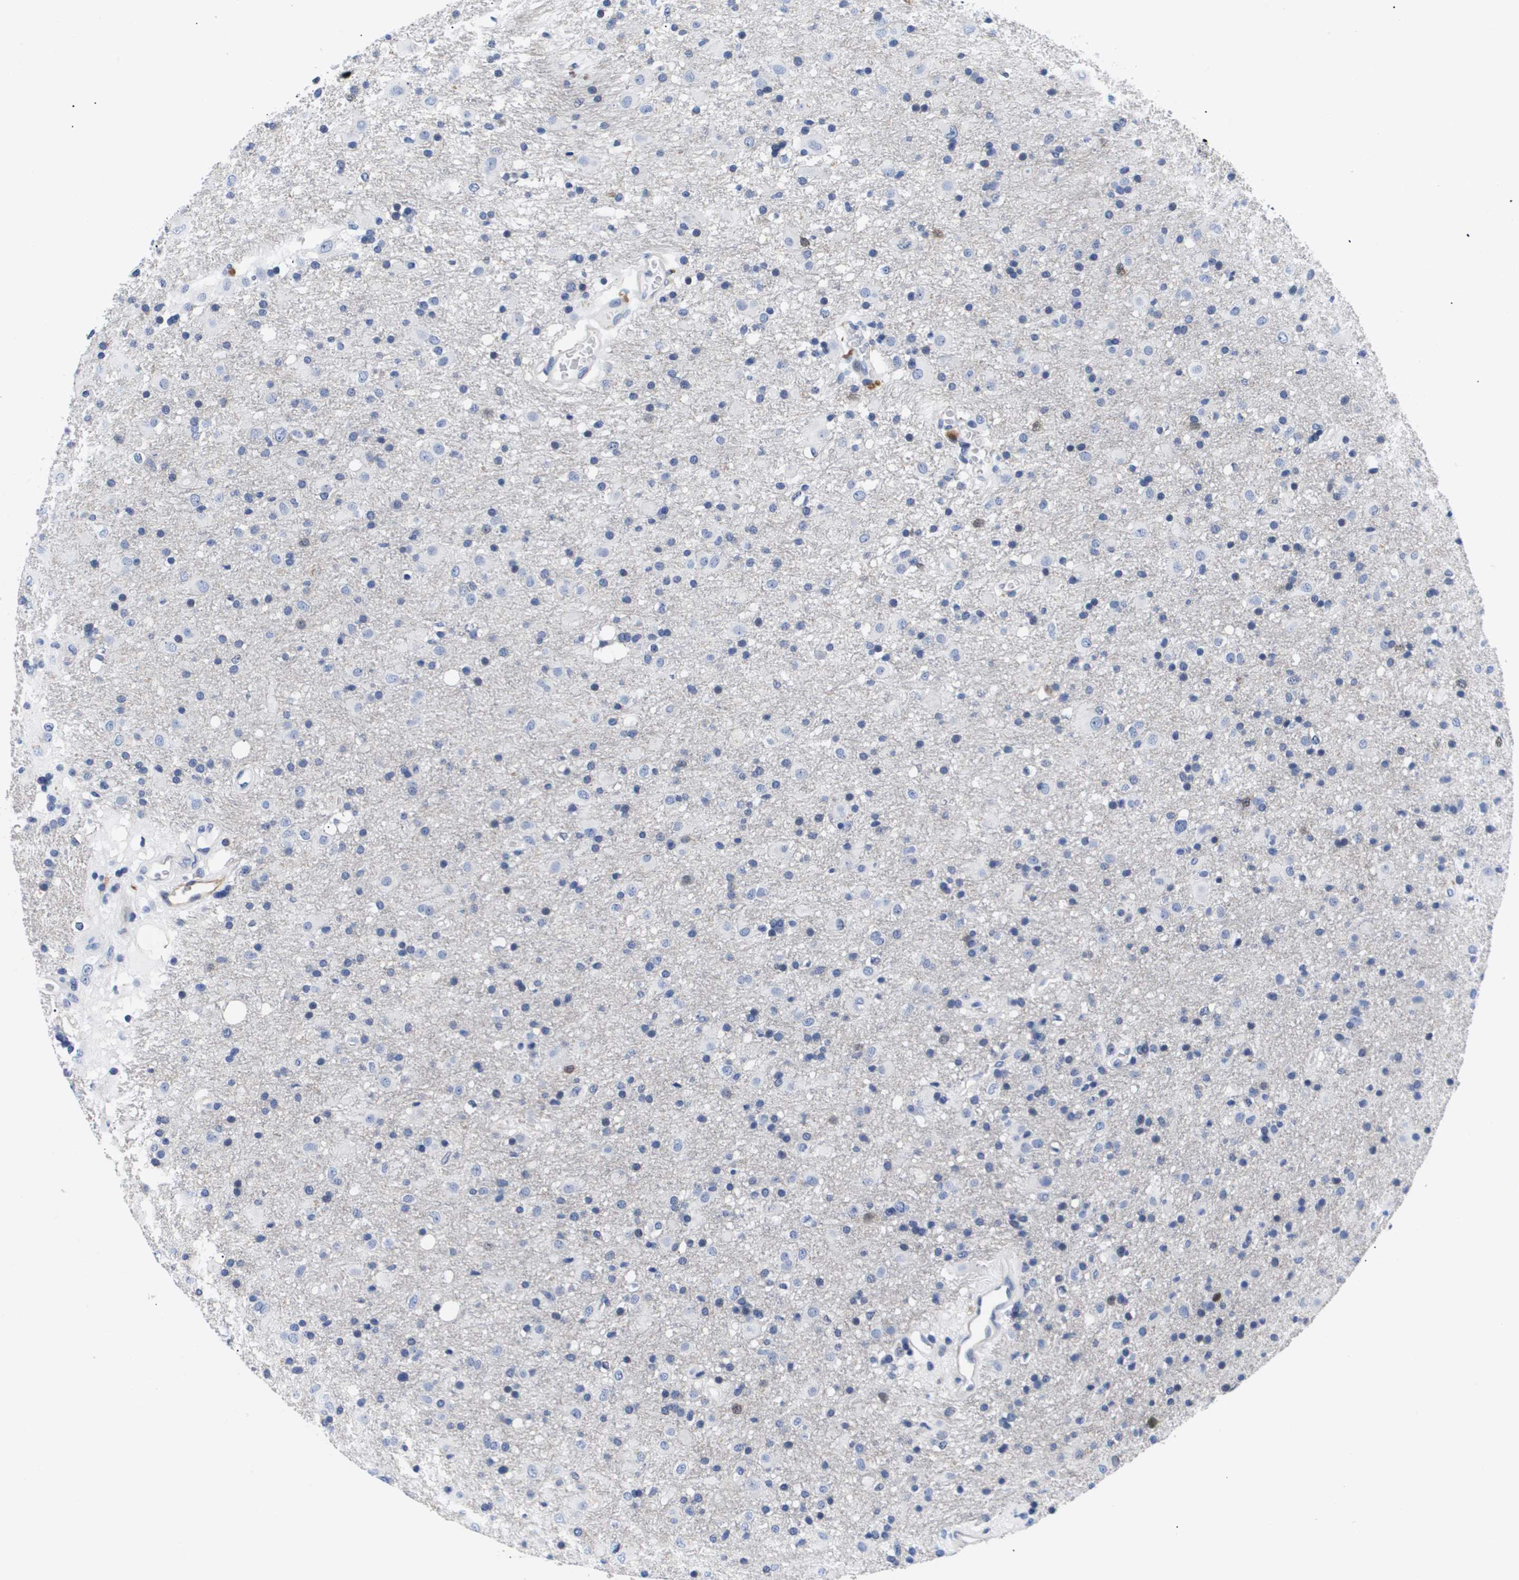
{"staining": {"intensity": "negative", "quantity": "none", "location": "none"}, "tissue": "glioma", "cell_type": "Tumor cells", "image_type": "cancer", "snomed": [{"axis": "morphology", "description": "Glioma, malignant, Low grade"}, {"axis": "topography", "description": "Brain"}], "caption": "Tumor cells are negative for protein expression in human malignant glioma (low-grade).", "gene": "SHD", "patient": {"sex": "male", "age": 65}}